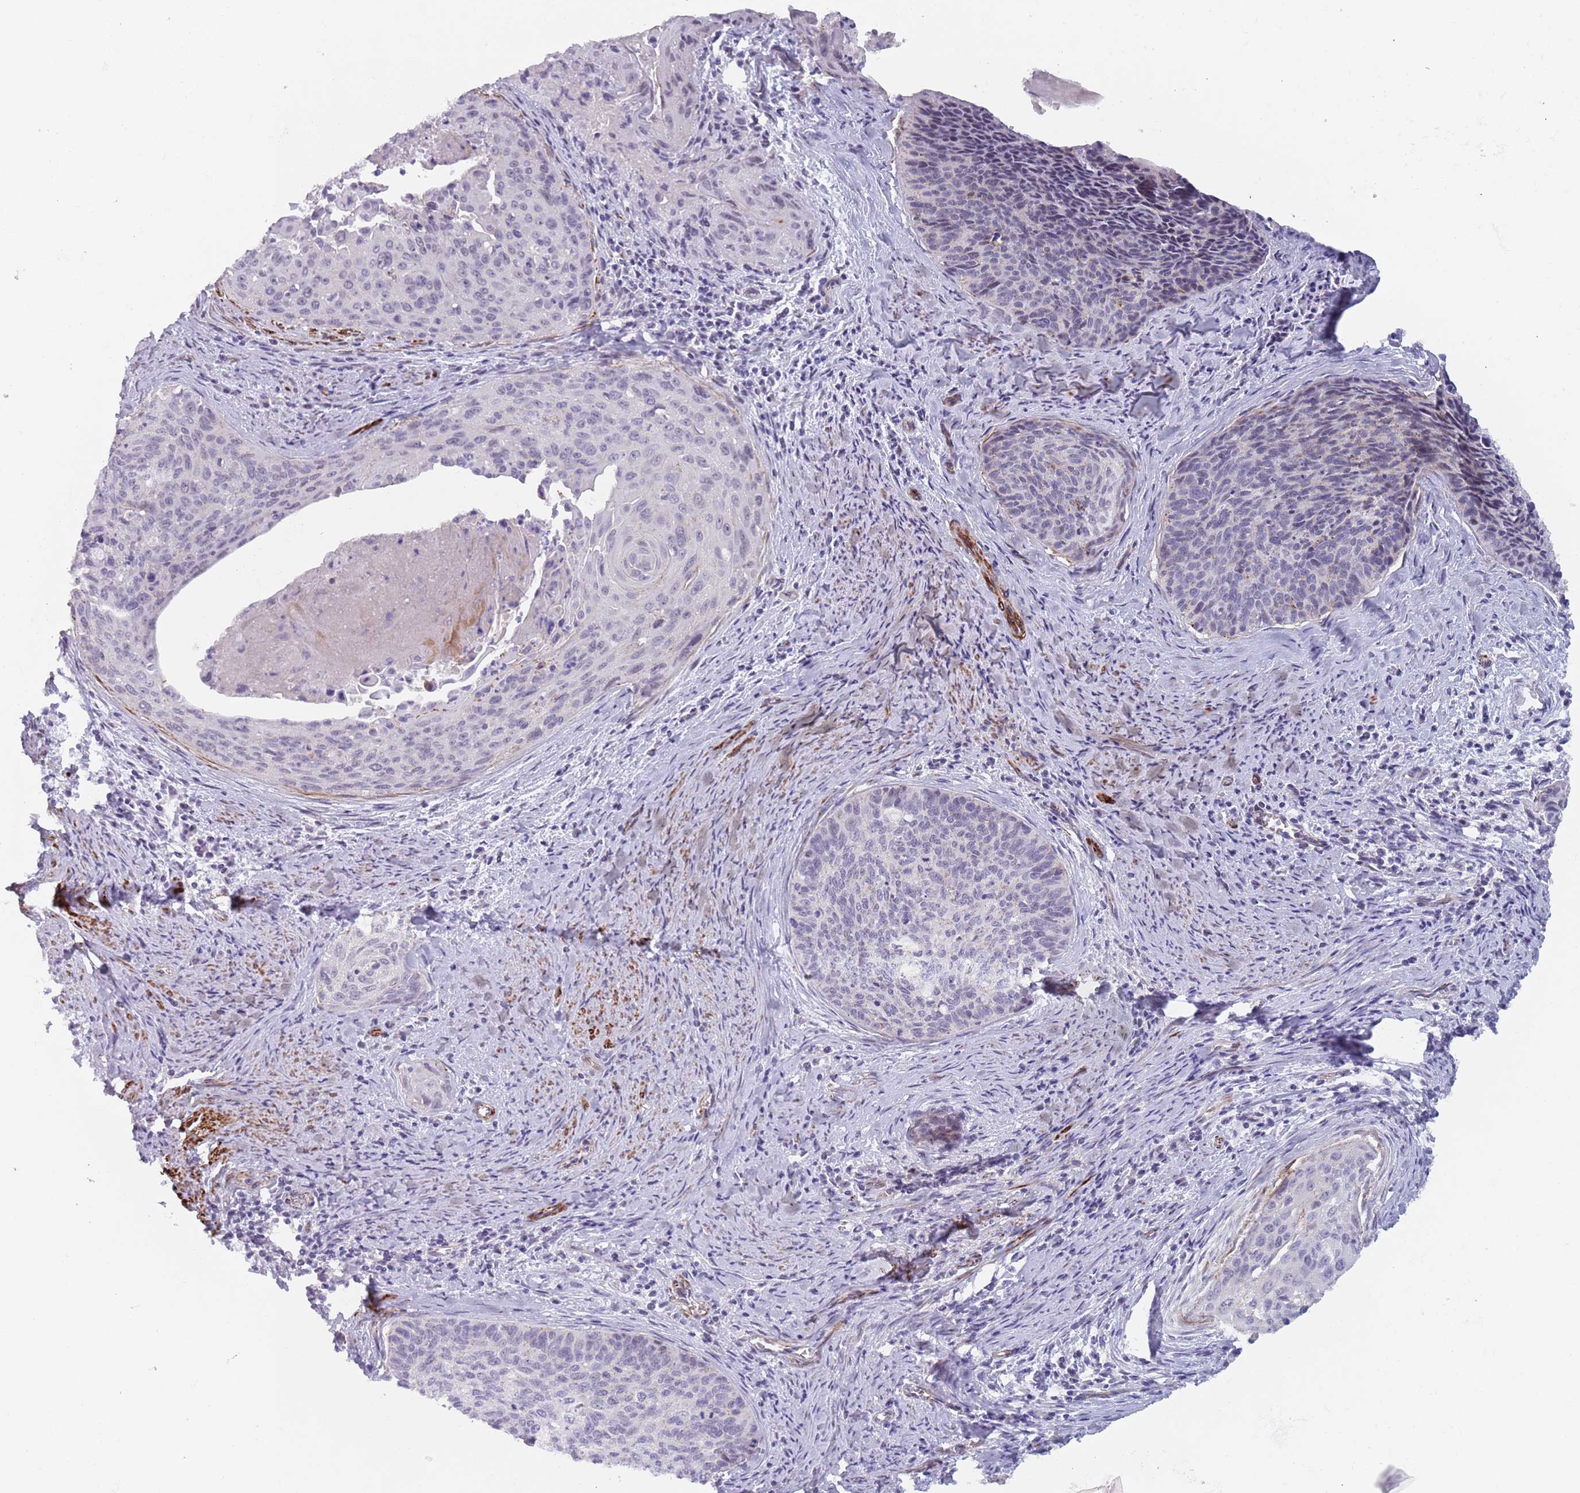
{"staining": {"intensity": "negative", "quantity": "none", "location": "none"}, "tissue": "cervical cancer", "cell_type": "Tumor cells", "image_type": "cancer", "snomed": [{"axis": "morphology", "description": "Squamous cell carcinoma, NOS"}, {"axis": "topography", "description": "Cervix"}], "caption": "The histopathology image demonstrates no staining of tumor cells in cervical cancer.", "gene": "OR5A2", "patient": {"sex": "female", "age": 55}}